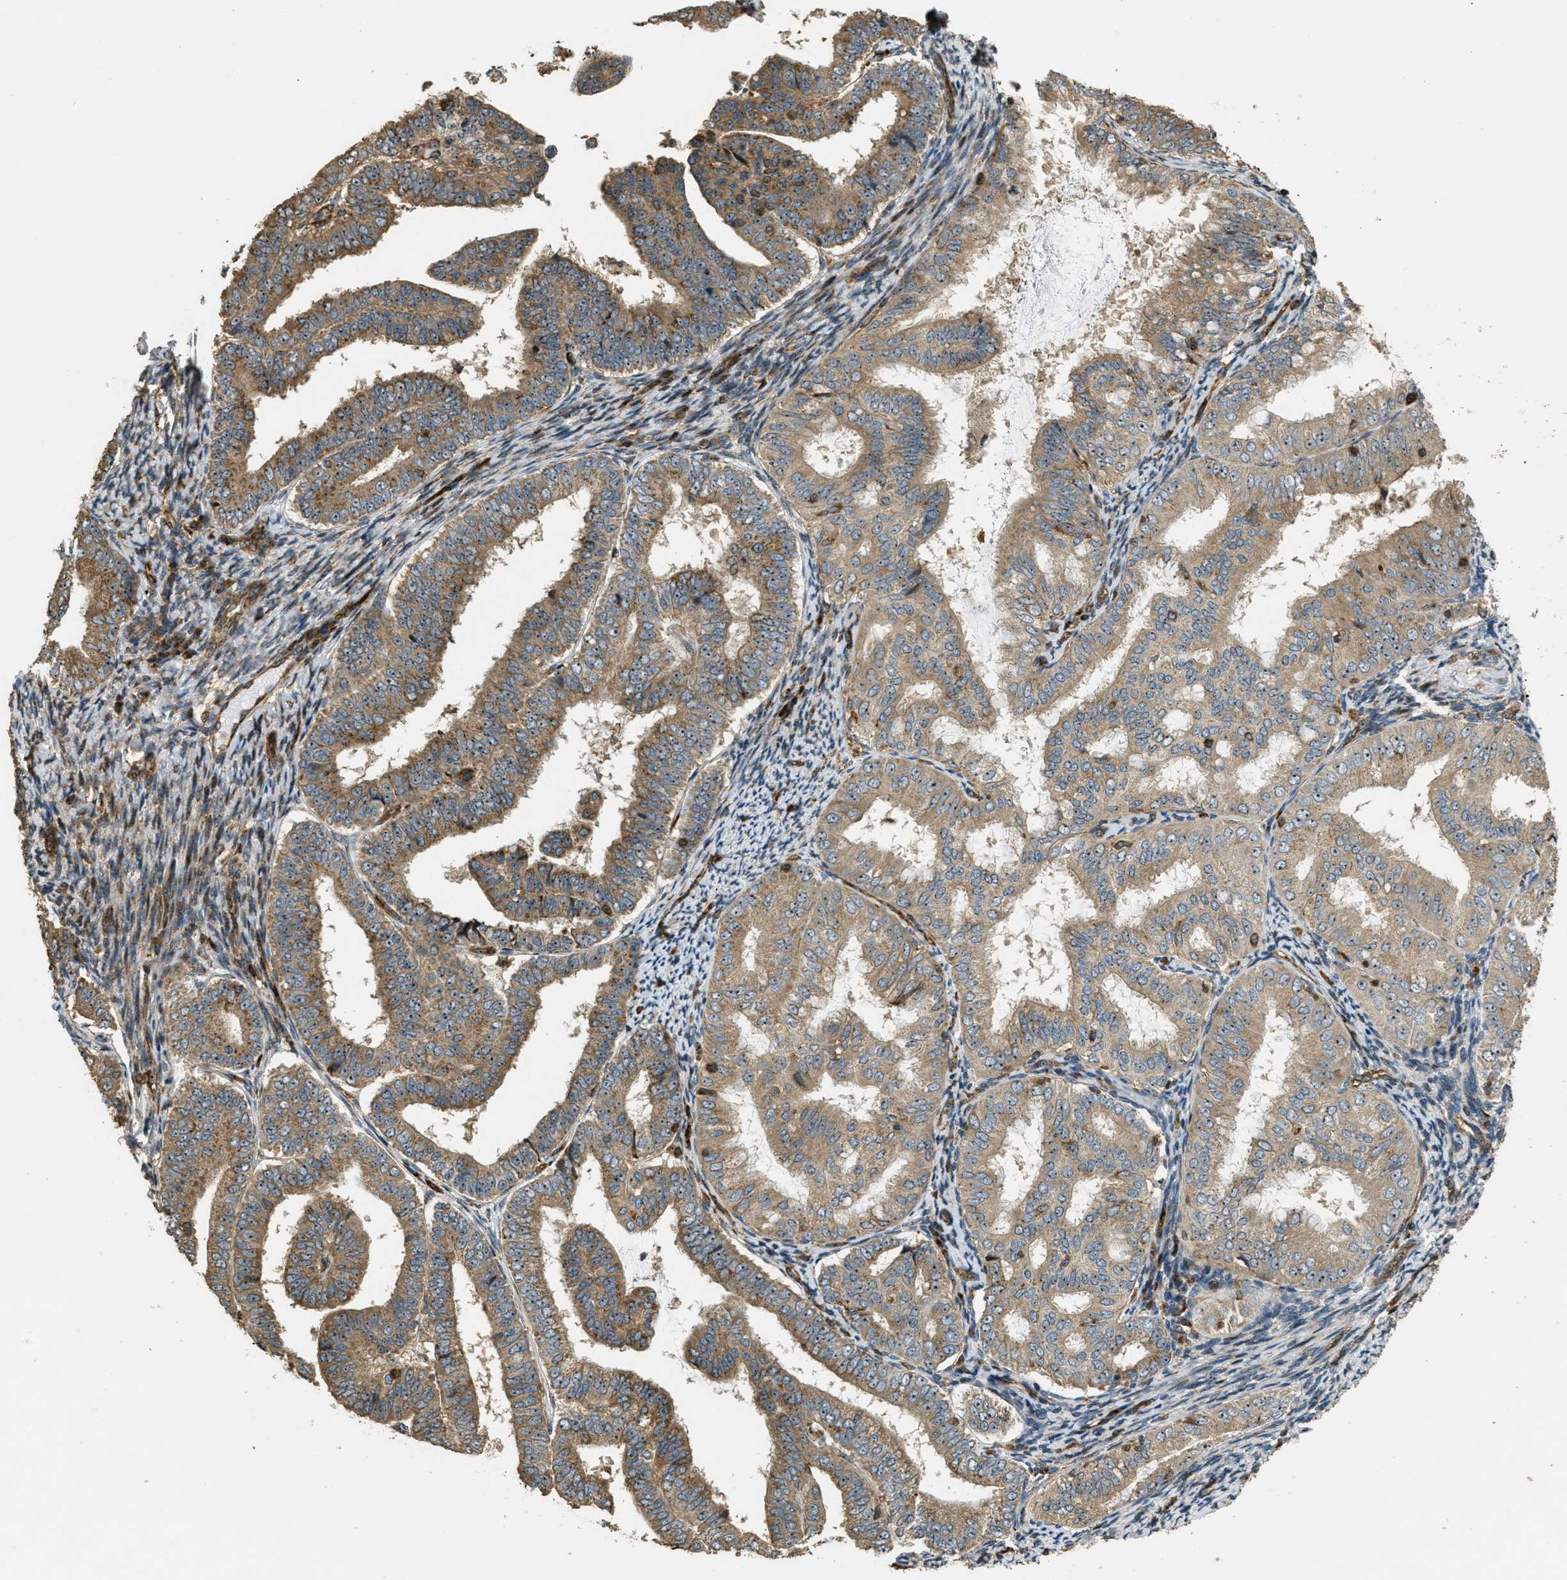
{"staining": {"intensity": "moderate", "quantity": ">75%", "location": "cytoplasmic/membranous,nuclear"}, "tissue": "endometrial cancer", "cell_type": "Tumor cells", "image_type": "cancer", "snomed": [{"axis": "morphology", "description": "Adenocarcinoma, NOS"}, {"axis": "topography", "description": "Endometrium"}], "caption": "DAB immunohistochemical staining of adenocarcinoma (endometrial) demonstrates moderate cytoplasmic/membranous and nuclear protein expression in approximately >75% of tumor cells.", "gene": "LRP12", "patient": {"sex": "female", "age": 63}}